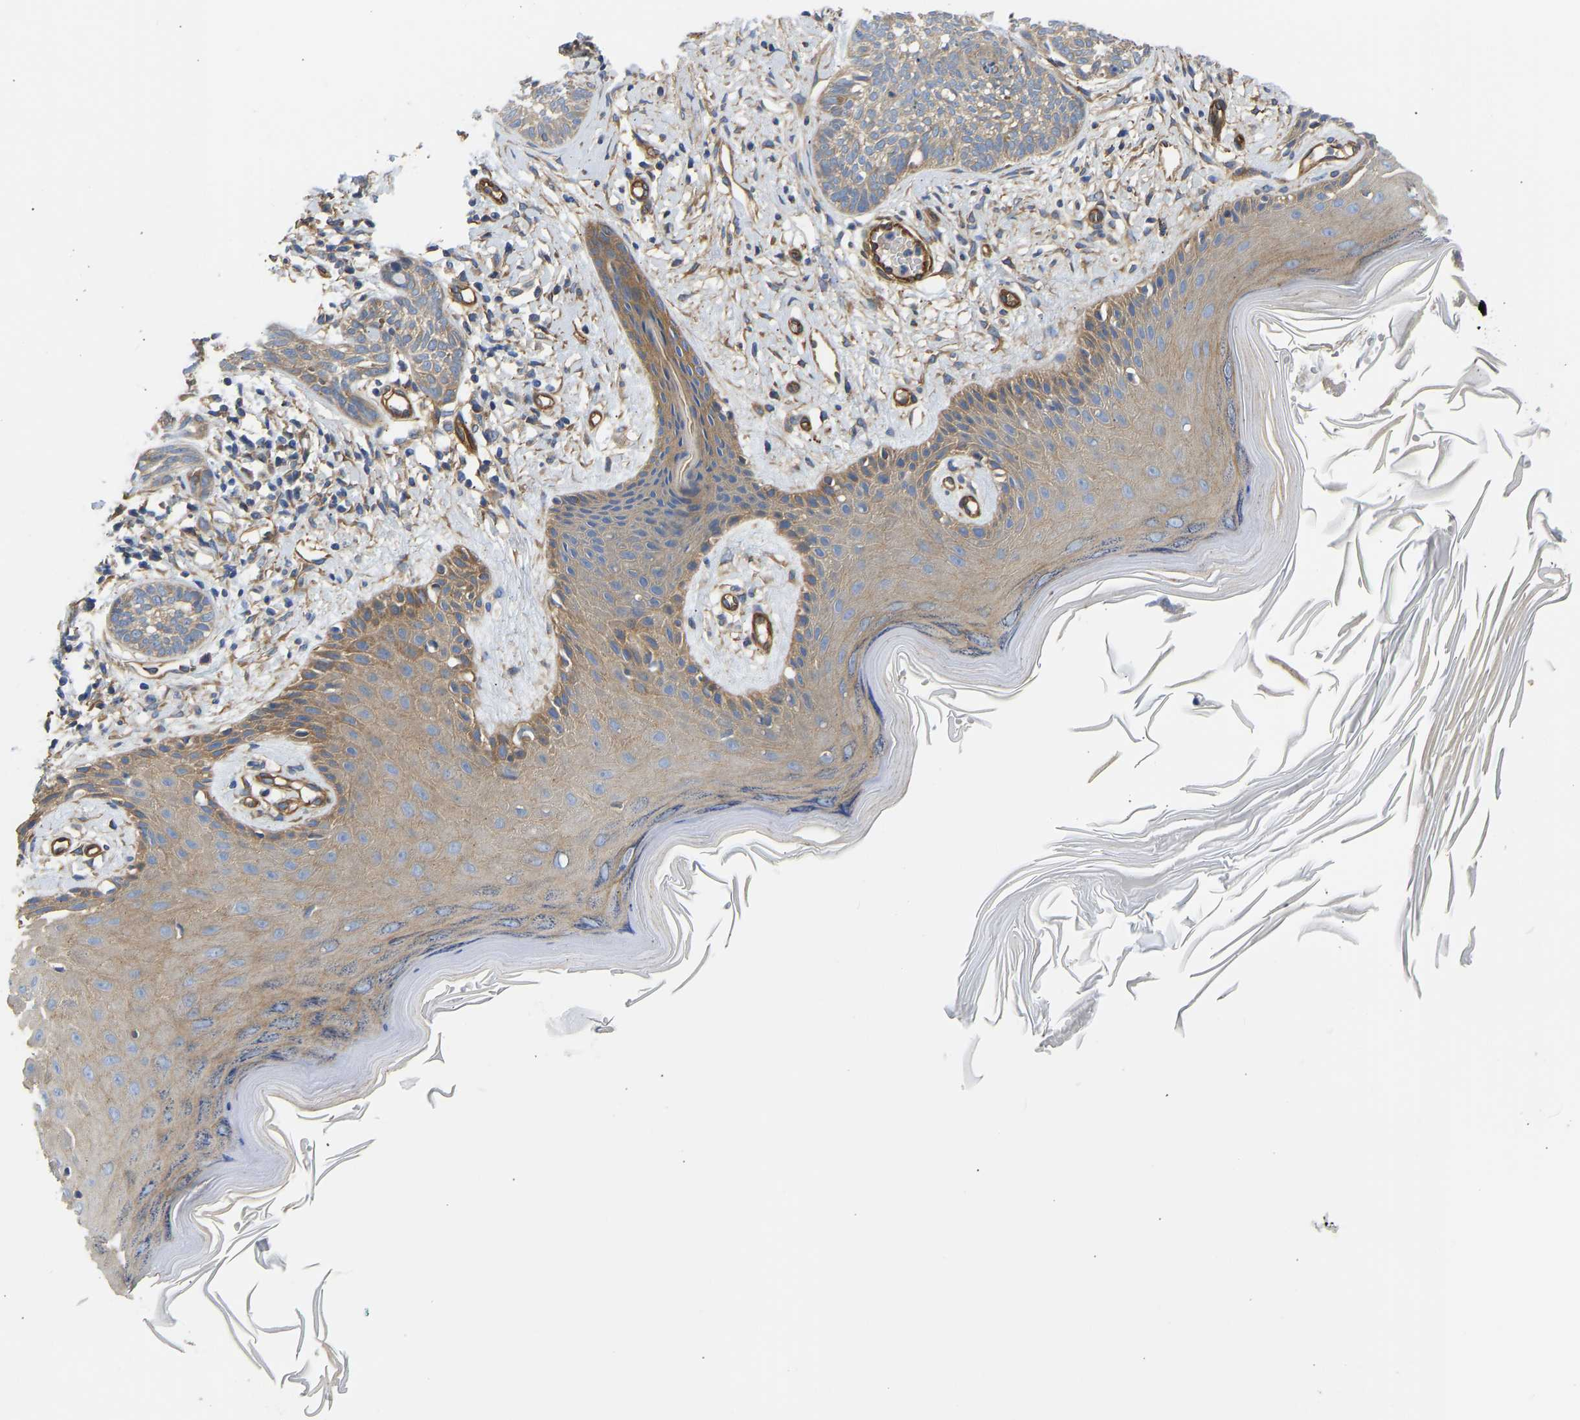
{"staining": {"intensity": "moderate", "quantity": ">75%", "location": "cytoplasmic/membranous"}, "tissue": "skin cancer", "cell_type": "Tumor cells", "image_type": "cancer", "snomed": [{"axis": "morphology", "description": "Basal cell carcinoma"}, {"axis": "topography", "description": "Skin"}], "caption": "DAB immunohistochemical staining of skin cancer displays moderate cytoplasmic/membranous protein expression in about >75% of tumor cells.", "gene": "MYO1C", "patient": {"sex": "female", "age": 59}}